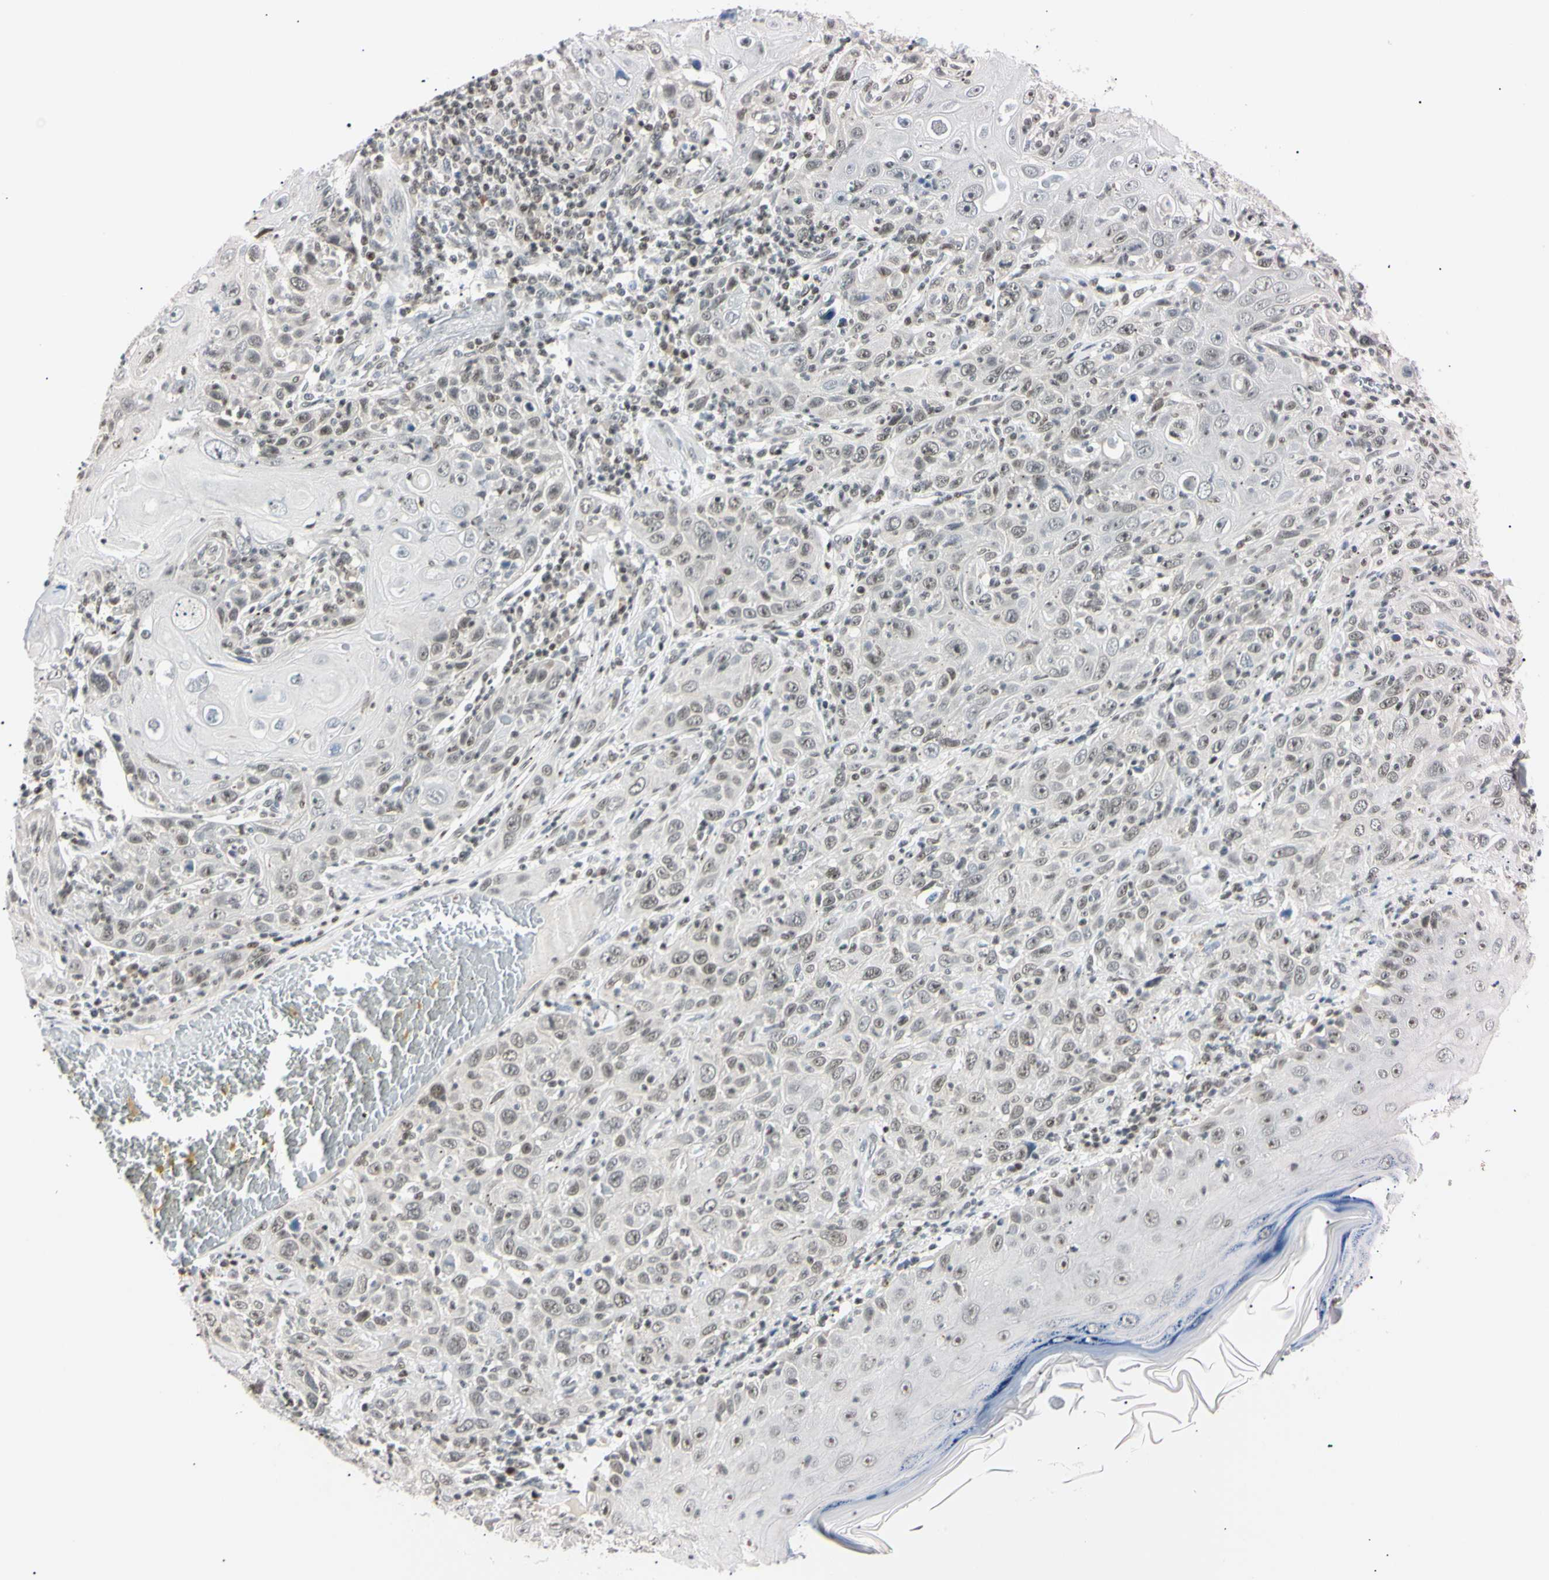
{"staining": {"intensity": "weak", "quantity": "25%-75%", "location": "nuclear"}, "tissue": "skin cancer", "cell_type": "Tumor cells", "image_type": "cancer", "snomed": [{"axis": "morphology", "description": "Squamous cell carcinoma, NOS"}, {"axis": "topography", "description": "Skin"}], "caption": "There is low levels of weak nuclear positivity in tumor cells of squamous cell carcinoma (skin), as demonstrated by immunohistochemical staining (brown color).", "gene": "C1orf174", "patient": {"sex": "female", "age": 88}}